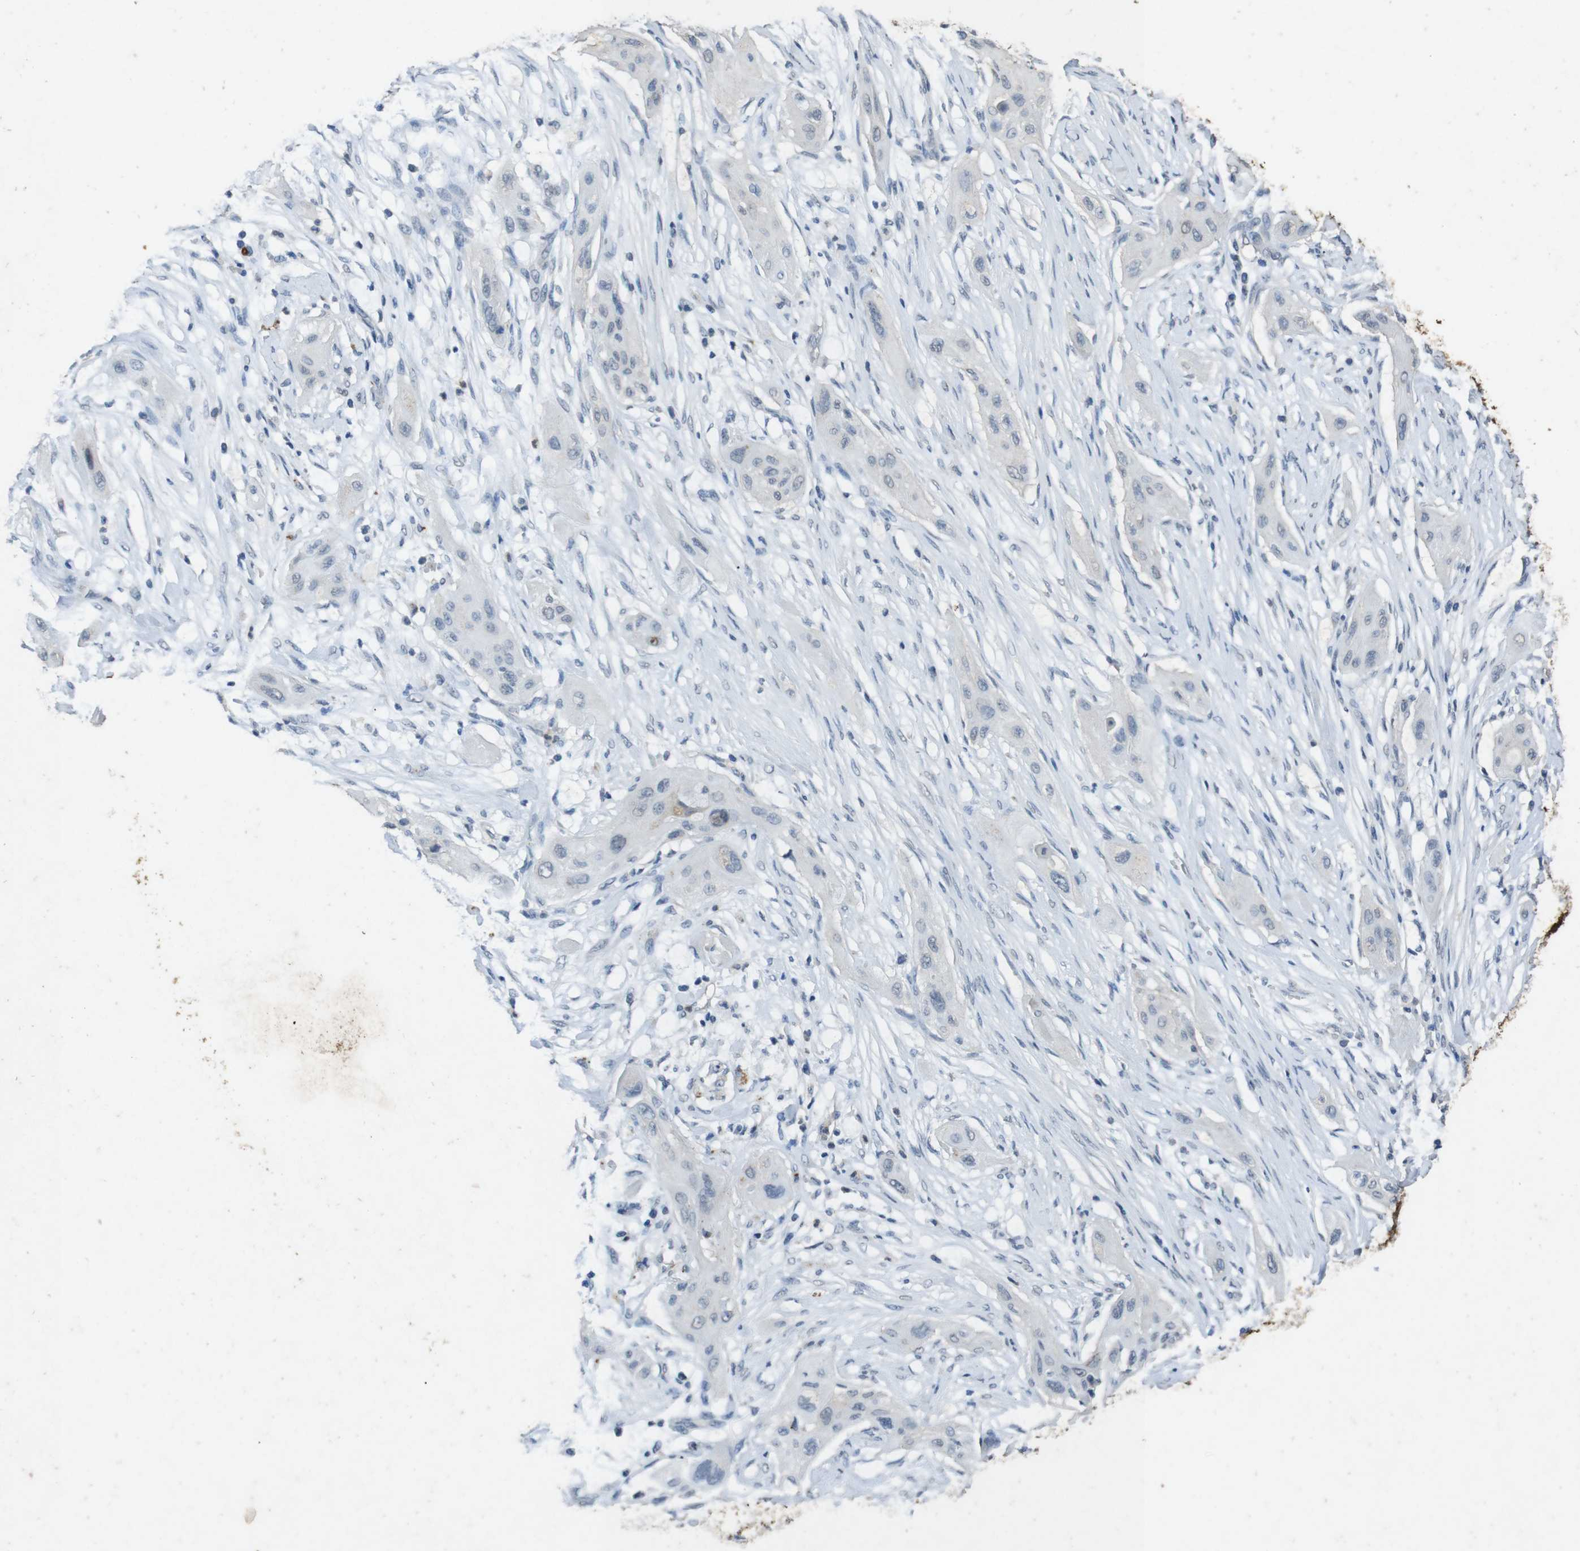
{"staining": {"intensity": "negative", "quantity": "none", "location": "none"}, "tissue": "lung cancer", "cell_type": "Tumor cells", "image_type": "cancer", "snomed": [{"axis": "morphology", "description": "Squamous cell carcinoma, NOS"}, {"axis": "topography", "description": "Lung"}], "caption": "The image reveals no staining of tumor cells in lung cancer (squamous cell carcinoma).", "gene": "STBD1", "patient": {"sex": "female", "age": 47}}